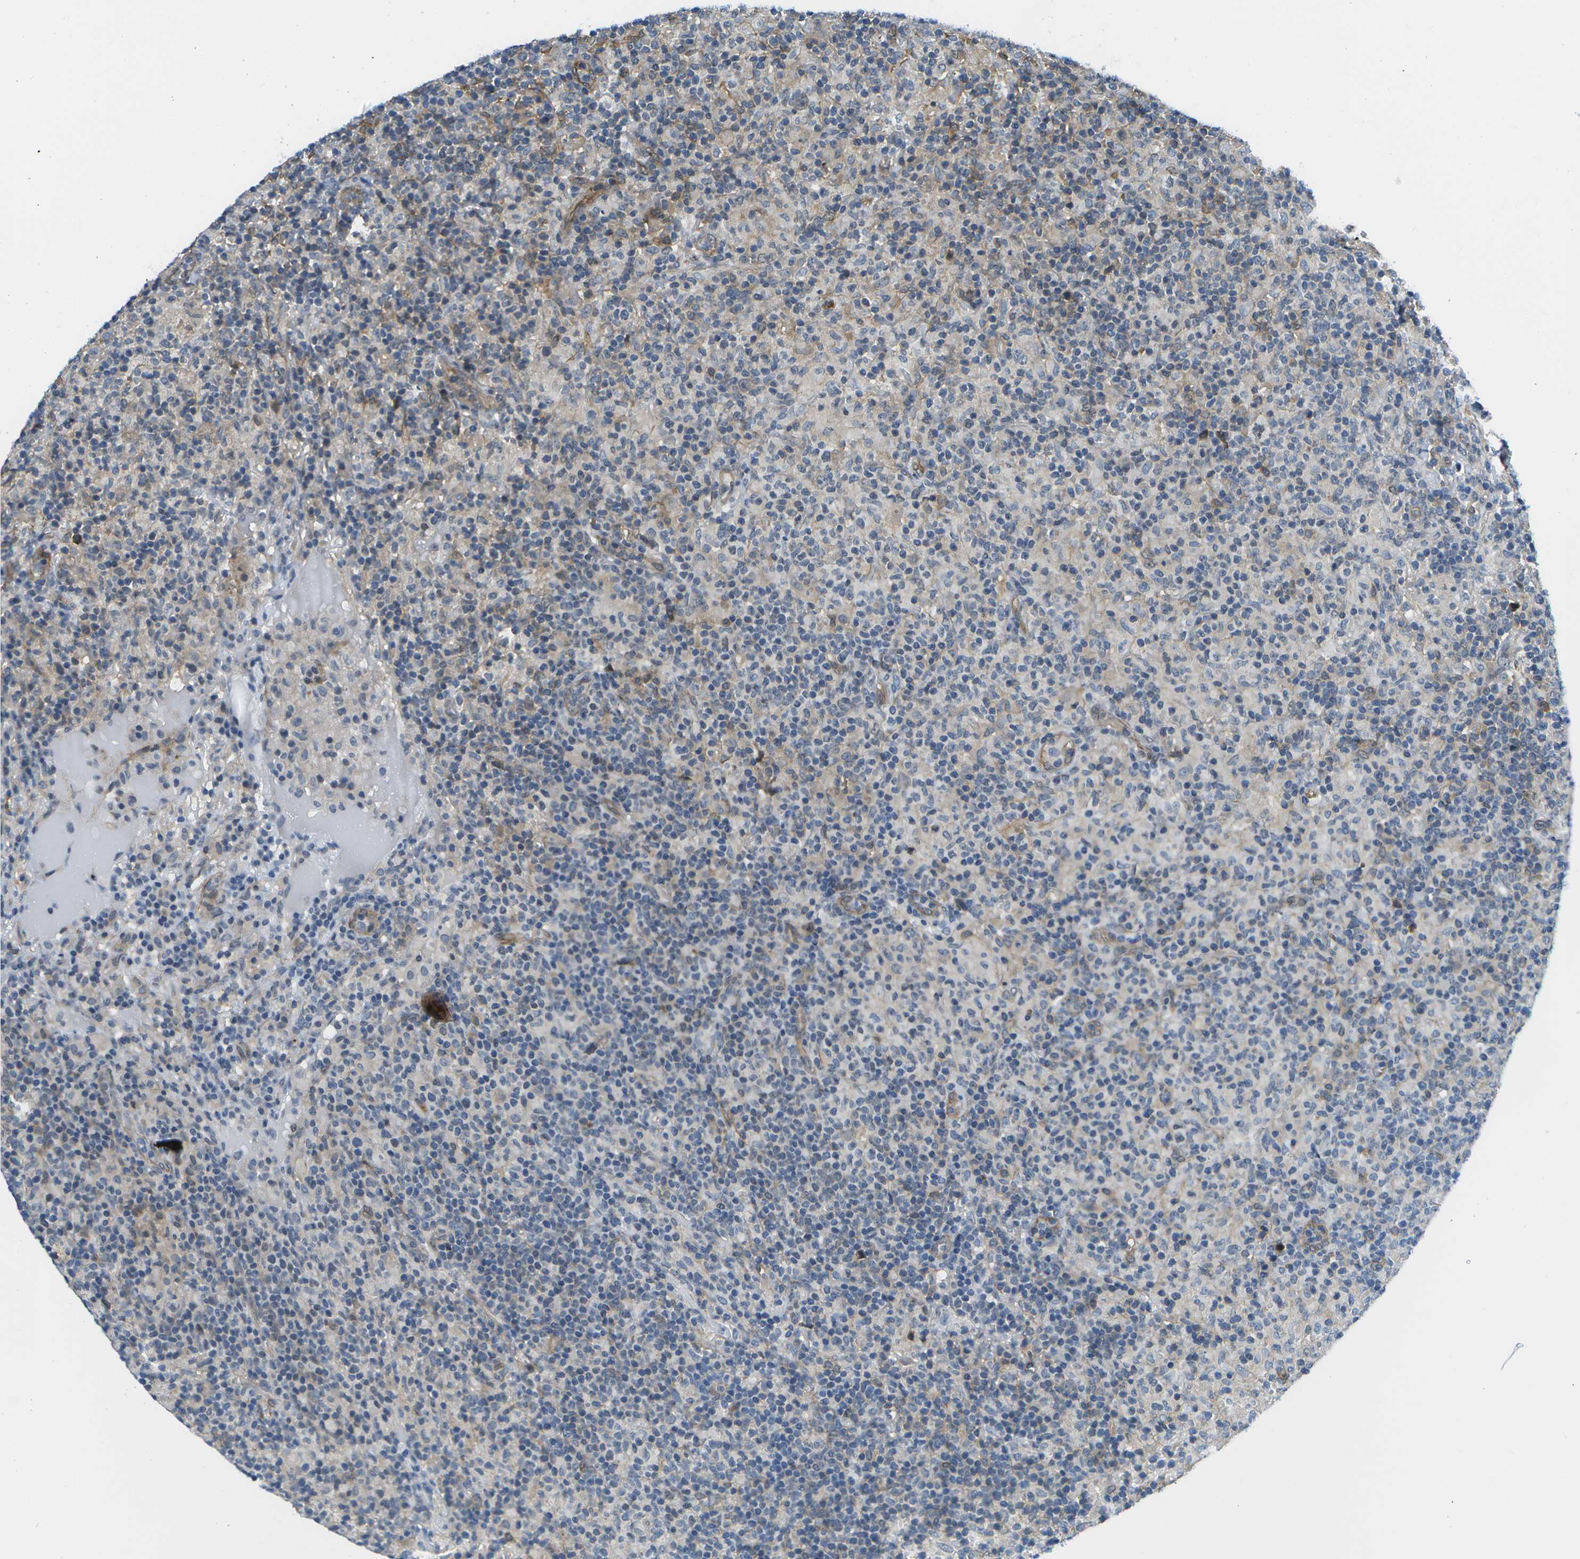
{"staining": {"intensity": "negative", "quantity": "none", "location": "none"}, "tissue": "lymphoma", "cell_type": "Tumor cells", "image_type": "cancer", "snomed": [{"axis": "morphology", "description": "Hodgkin's disease, NOS"}, {"axis": "topography", "description": "Lymph node"}], "caption": "Immunohistochemistry micrograph of human lymphoma stained for a protein (brown), which reveals no staining in tumor cells.", "gene": "KIAA0040", "patient": {"sex": "male", "age": 70}}